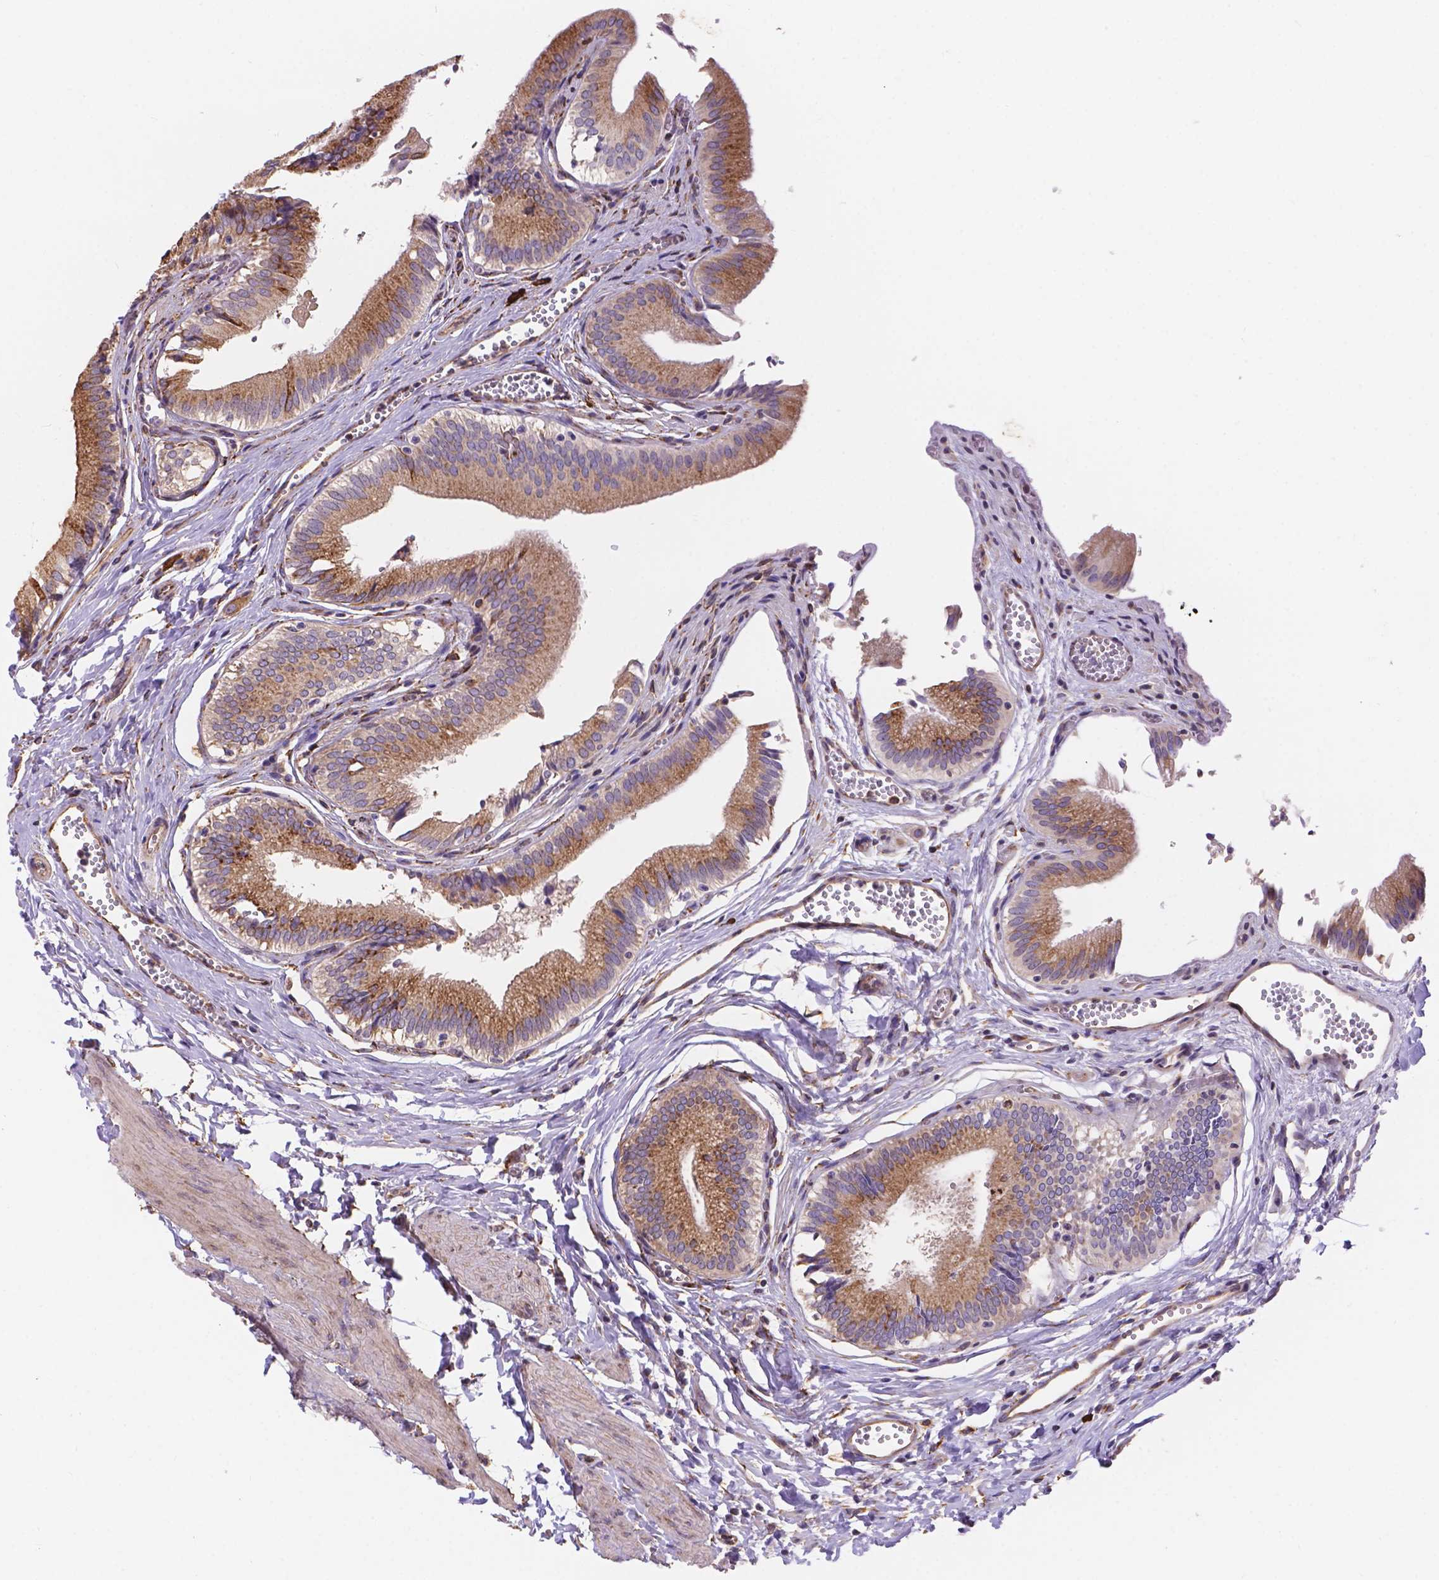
{"staining": {"intensity": "moderate", "quantity": ">75%", "location": "cytoplasmic/membranous"}, "tissue": "gallbladder", "cell_type": "Glandular cells", "image_type": "normal", "snomed": [{"axis": "morphology", "description": "Normal tissue, NOS"}, {"axis": "topography", "description": "Gallbladder"}, {"axis": "topography", "description": "Peripheral nerve tissue"}], "caption": "Immunohistochemical staining of normal human gallbladder demonstrates >75% levels of moderate cytoplasmic/membranous protein staining in approximately >75% of glandular cells.", "gene": "IPO11", "patient": {"sex": "male", "age": 17}}